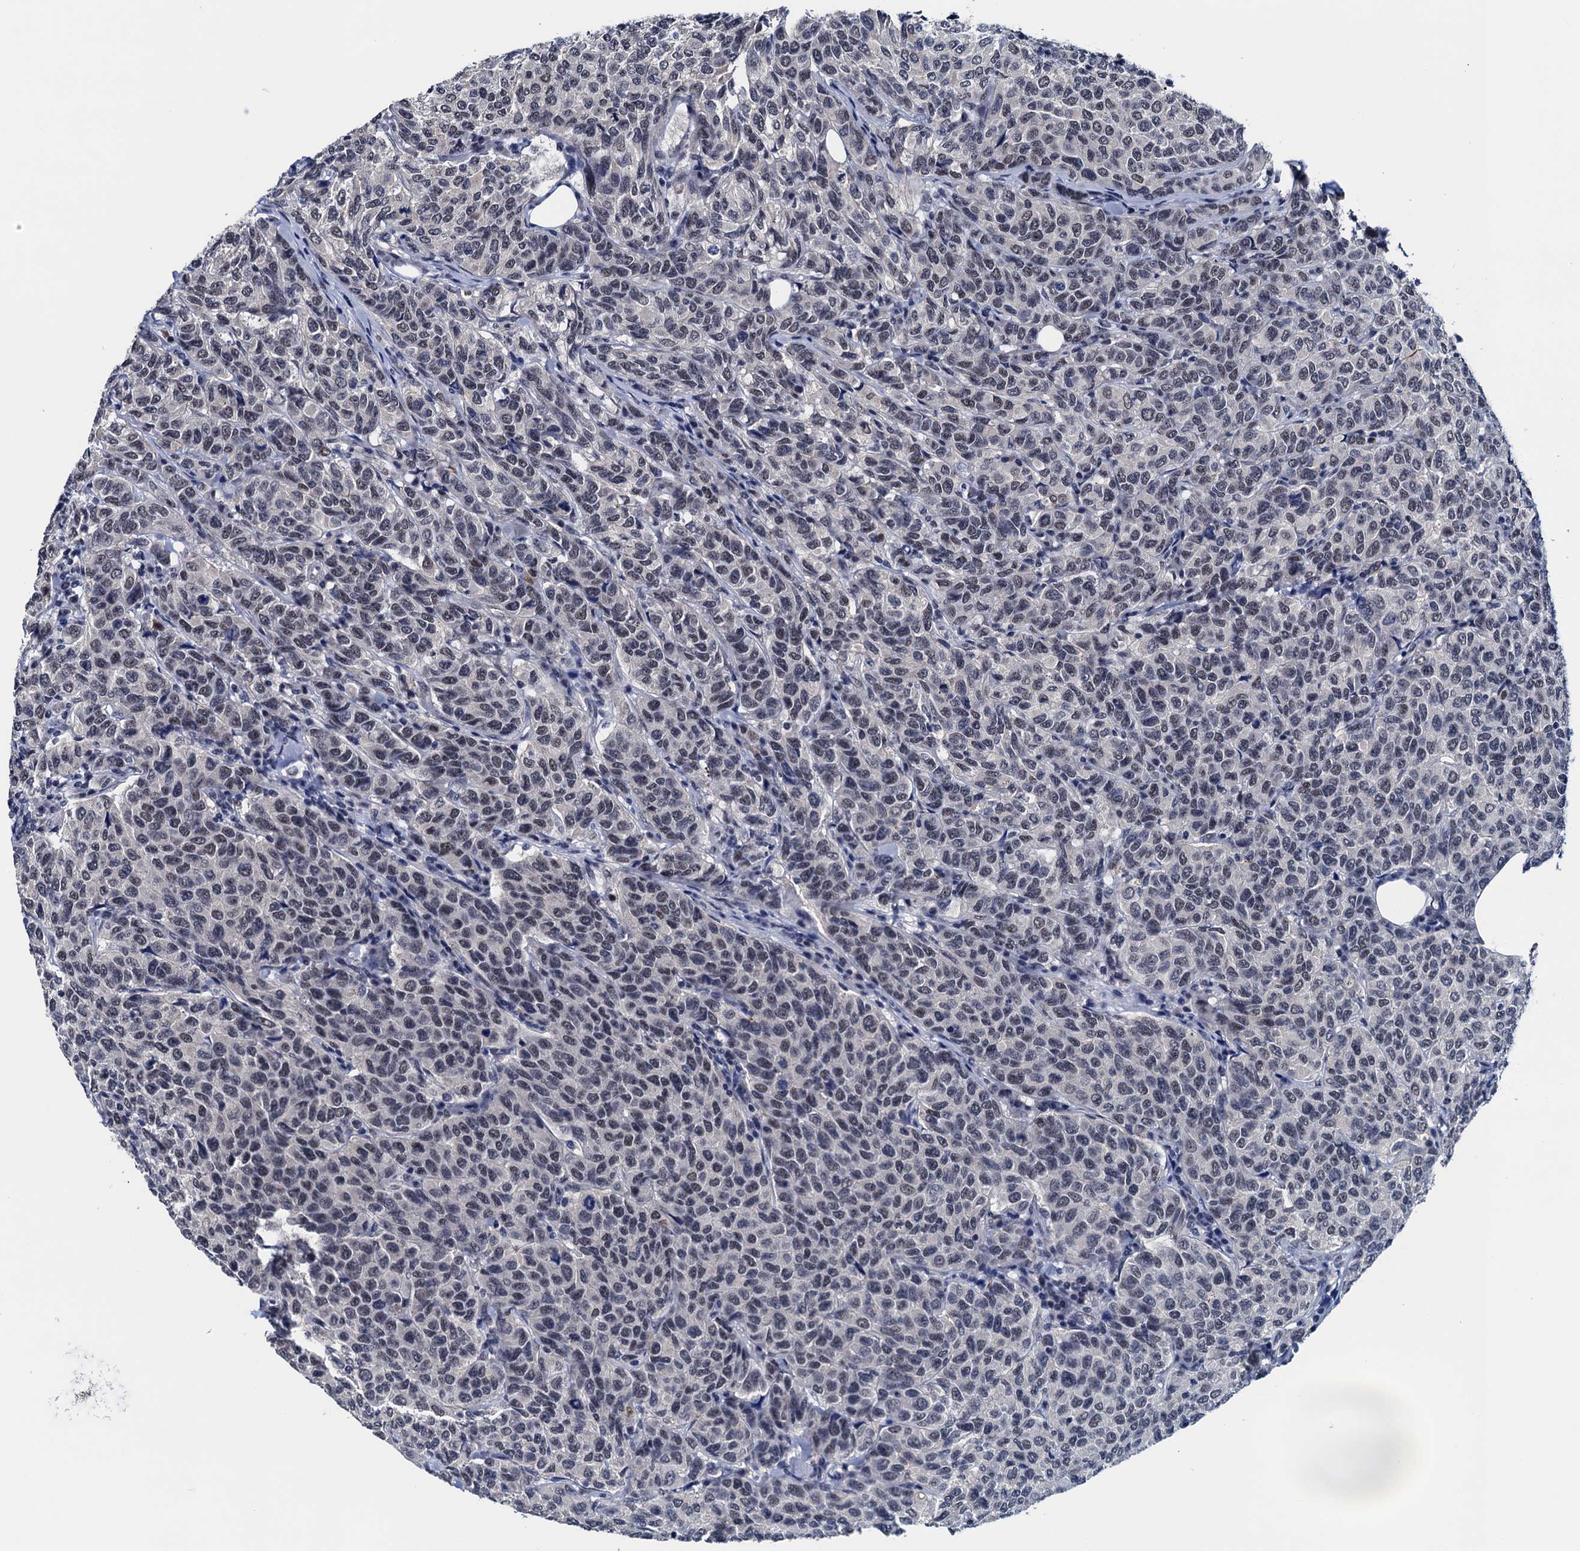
{"staining": {"intensity": "weak", "quantity": ">75%", "location": "nuclear"}, "tissue": "breast cancer", "cell_type": "Tumor cells", "image_type": "cancer", "snomed": [{"axis": "morphology", "description": "Duct carcinoma"}, {"axis": "topography", "description": "Breast"}], "caption": "An IHC histopathology image of neoplastic tissue is shown. Protein staining in brown shows weak nuclear positivity in breast cancer (infiltrating ductal carcinoma) within tumor cells. The staining is performed using DAB (3,3'-diaminobenzidine) brown chromogen to label protein expression. The nuclei are counter-stained blue using hematoxylin.", "gene": "FNBP4", "patient": {"sex": "female", "age": 55}}